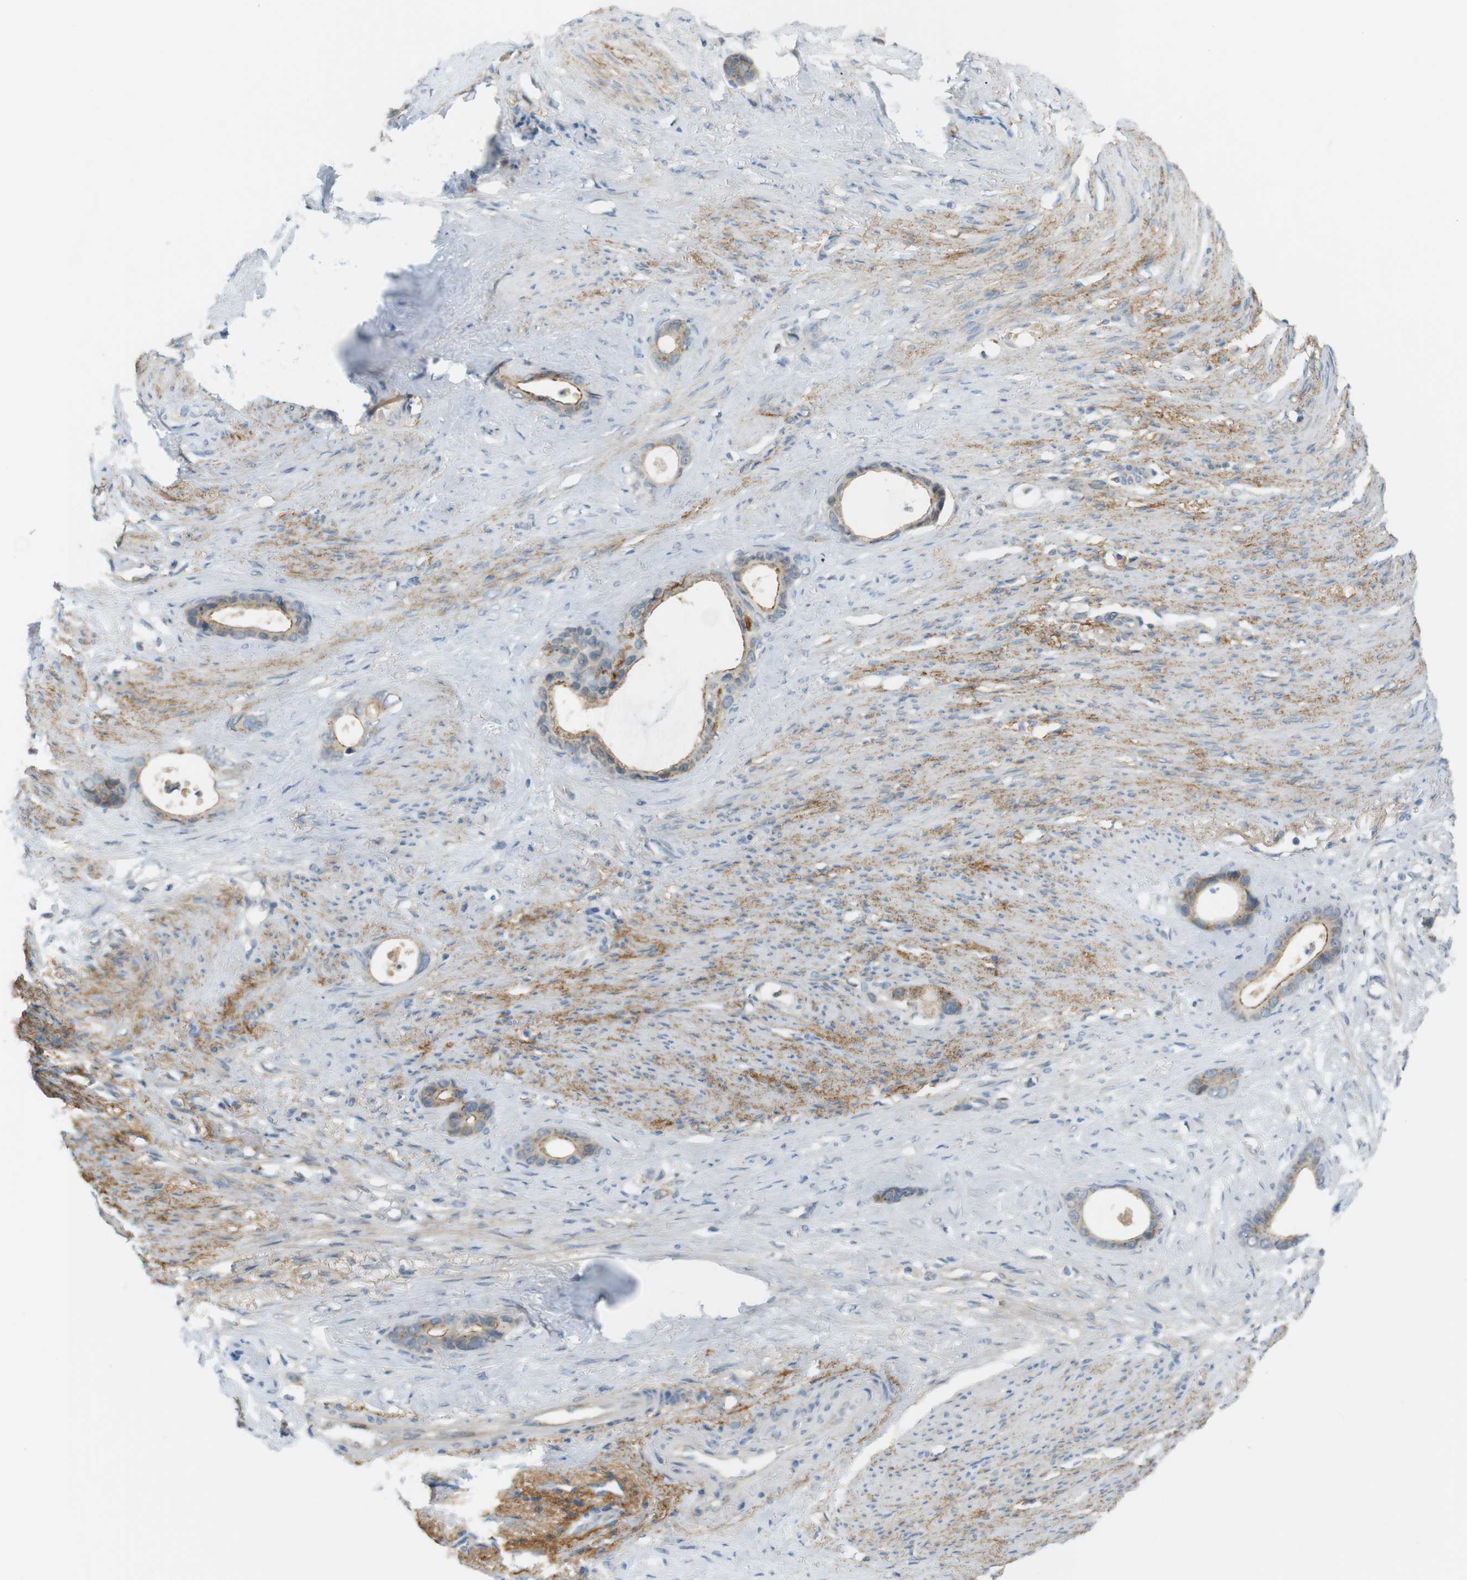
{"staining": {"intensity": "weak", "quantity": ">75%", "location": "cytoplasmic/membranous"}, "tissue": "stomach cancer", "cell_type": "Tumor cells", "image_type": "cancer", "snomed": [{"axis": "morphology", "description": "Adenocarcinoma, NOS"}, {"axis": "topography", "description": "Stomach"}], "caption": "Protein expression analysis of human stomach adenocarcinoma reveals weak cytoplasmic/membranous positivity in approximately >75% of tumor cells.", "gene": "UGT8", "patient": {"sex": "female", "age": 75}}